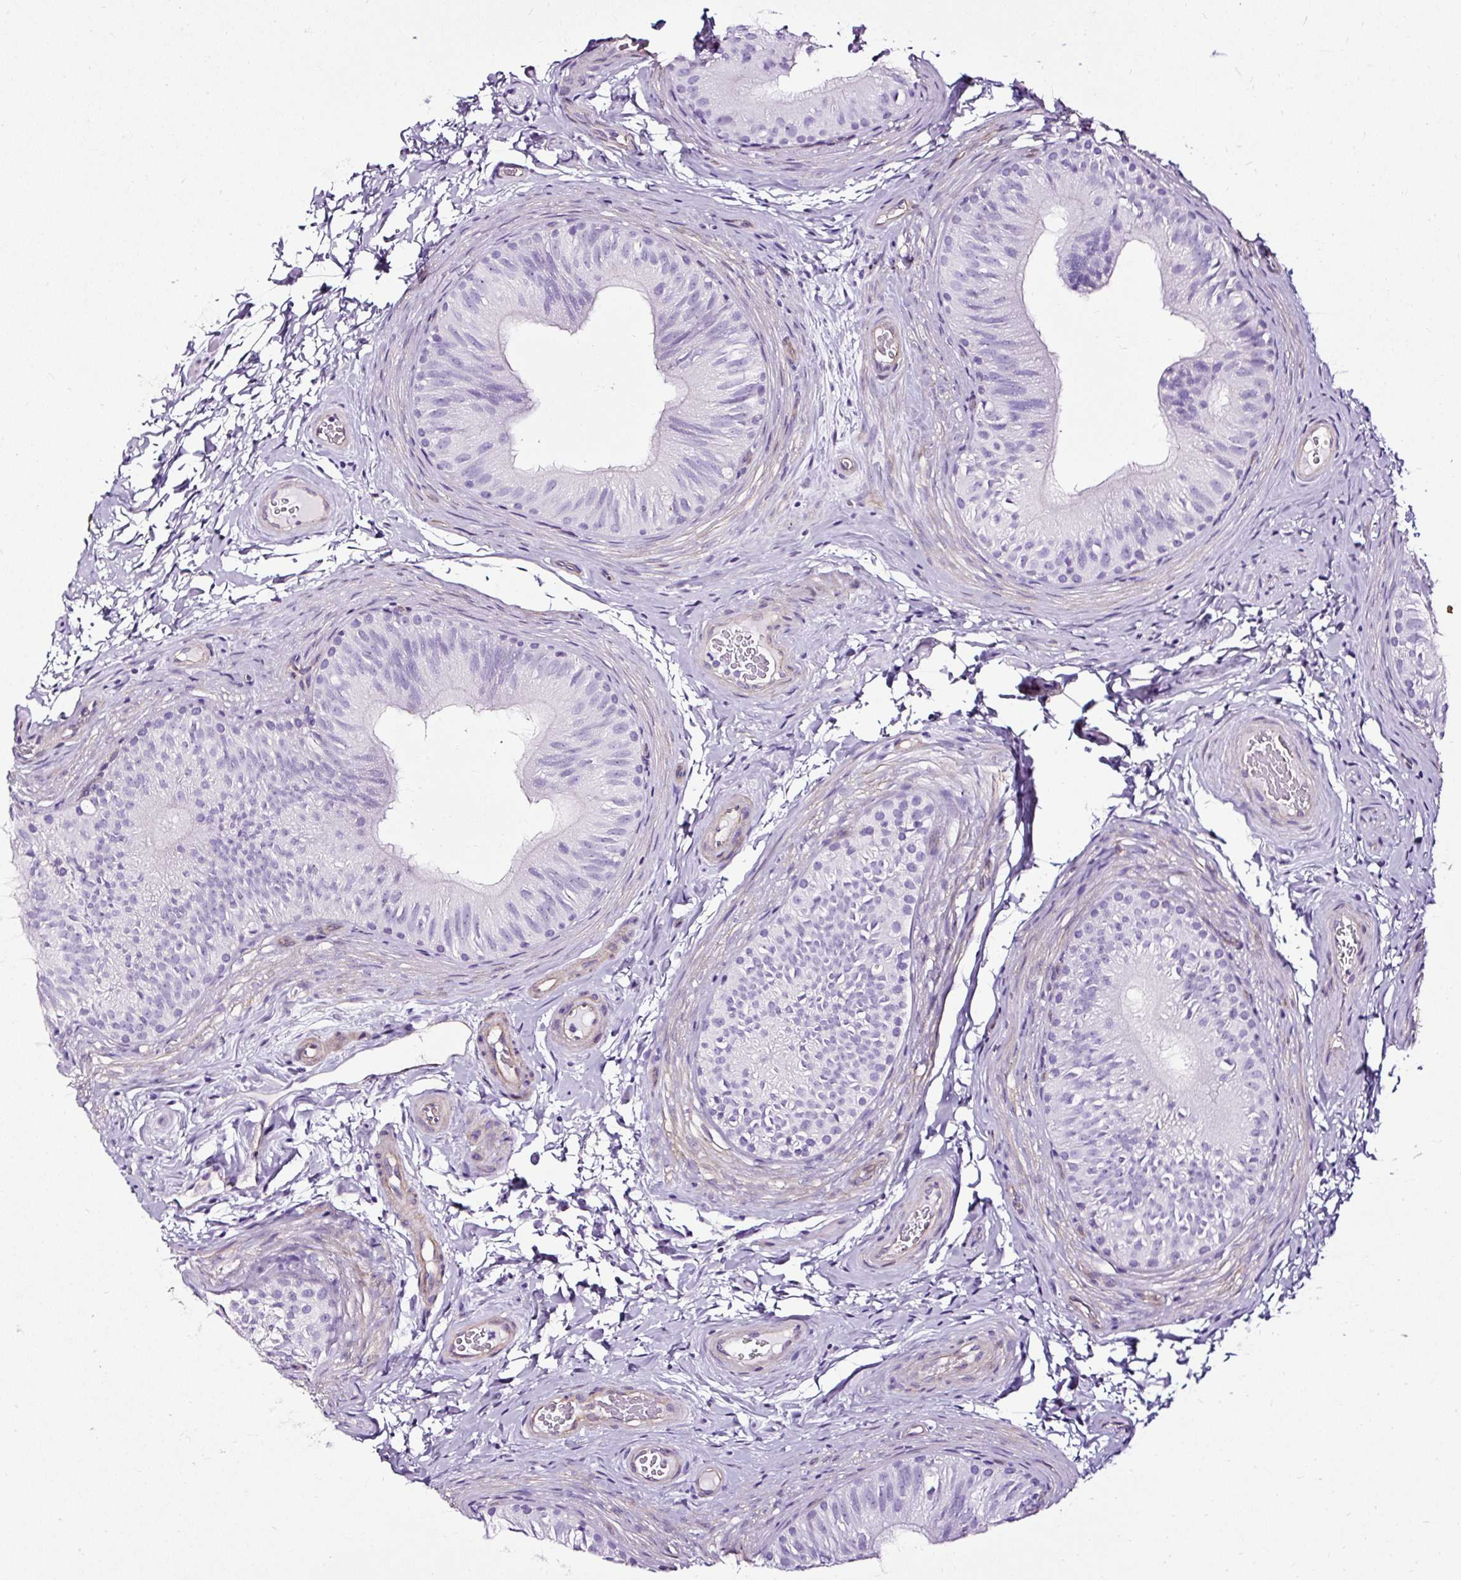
{"staining": {"intensity": "negative", "quantity": "none", "location": "none"}, "tissue": "epididymis", "cell_type": "Glandular cells", "image_type": "normal", "snomed": [{"axis": "morphology", "description": "Normal tissue, NOS"}, {"axis": "topography", "description": "Epididymis"}], "caption": "This is a photomicrograph of immunohistochemistry (IHC) staining of unremarkable epididymis, which shows no positivity in glandular cells. (Stains: DAB (3,3'-diaminobenzidine) IHC with hematoxylin counter stain, Microscopy: brightfield microscopy at high magnification).", "gene": "SLC7A8", "patient": {"sex": "male", "age": 24}}